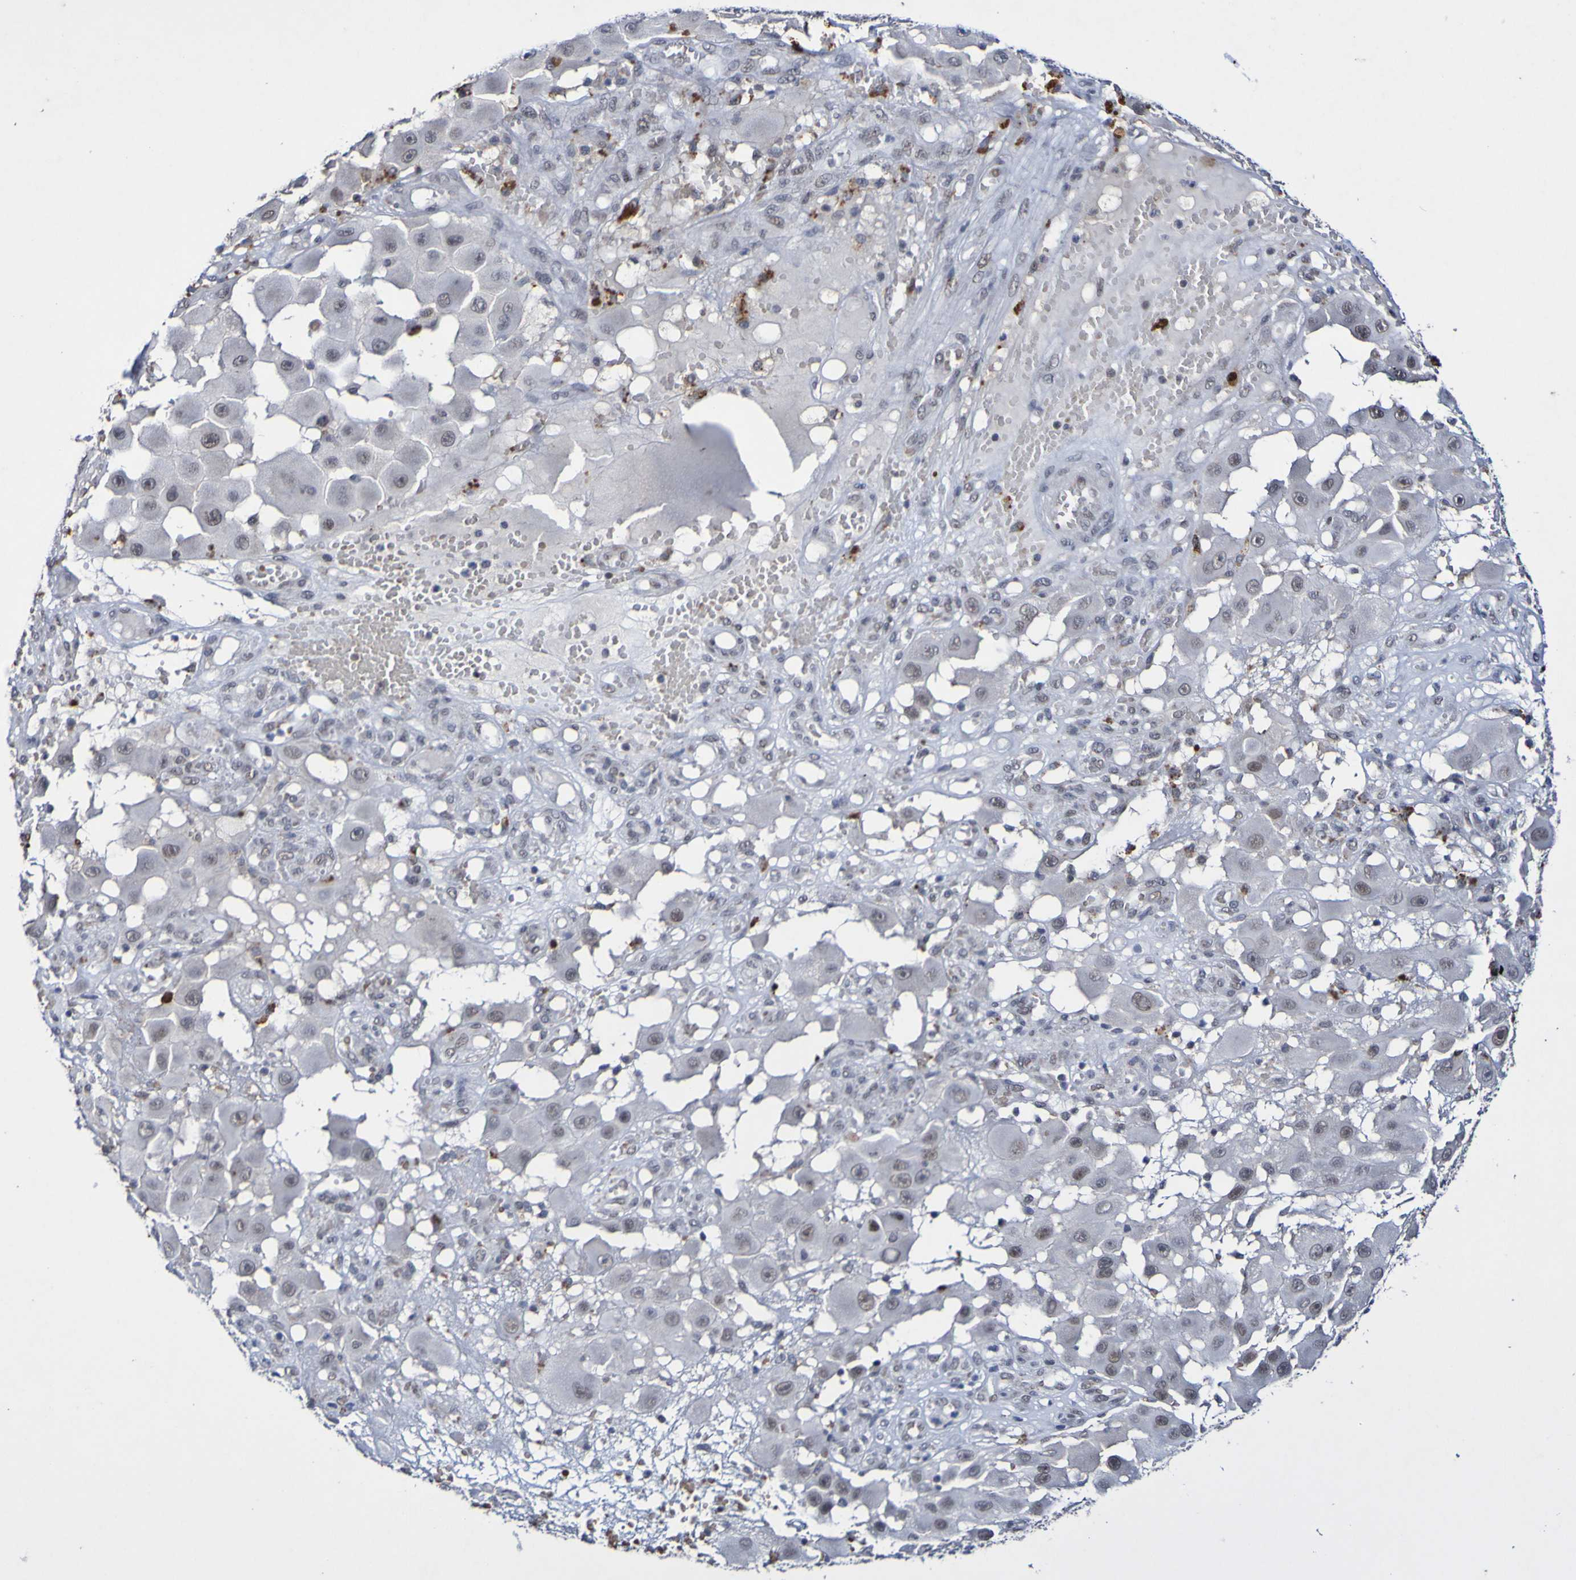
{"staining": {"intensity": "weak", "quantity": "<25%", "location": "nuclear"}, "tissue": "melanoma", "cell_type": "Tumor cells", "image_type": "cancer", "snomed": [{"axis": "morphology", "description": "Malignant melanoma, NOS"}, {"axis": "topography", "description": "Skin"}], "caption": "DAB (3,3'-diaminobenzidine) immunohistochemical staining of malignant melanoma reveals no significant expression in tumor cells. Brightfield microscopy of immunohistochemistry stained with DAB (brown) and hematoxylin (blue), captured at high magnification.", "gene": "PCGF1", "patient": {"sex": "female", "age": 81}}